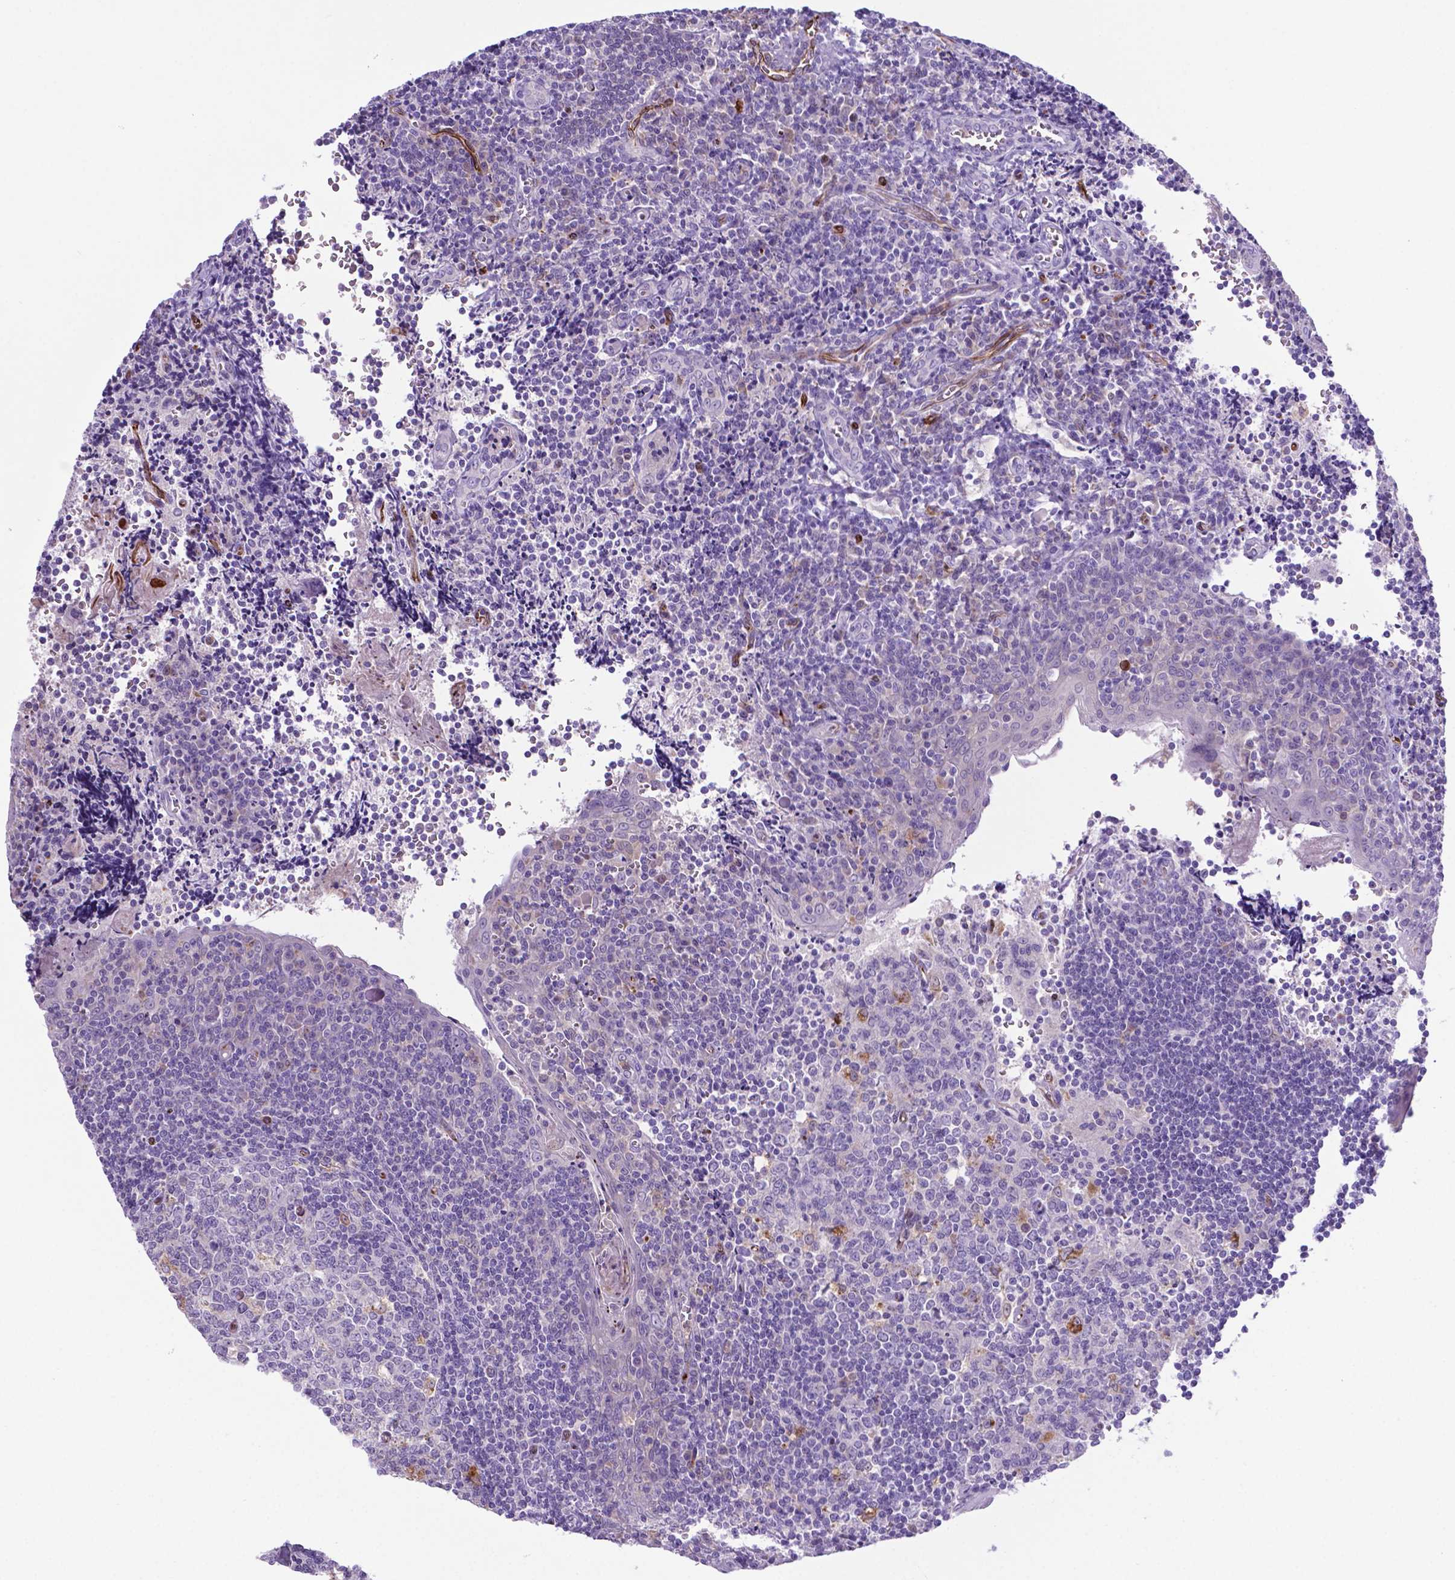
{"staining": {"intensity": "negative", "quantity": "none", "location": "none"}, "tissue": "tonsil", "cell_type": "Germinal center cells", "image_type": "normal", "snomed": [{"axis": "morphology", "description": "Normal tissue, NOS"}, {"axis": "morphology", "description": "Inflammation, NOS"}, {"axis": "topography", "description": "Tonsil"}], "caption": "The histopathology image displays no staining of germinal center cells in unremarkable tonsil.", "gene": "LZTR1", "patient": {"sex": "female", "age": 31}}